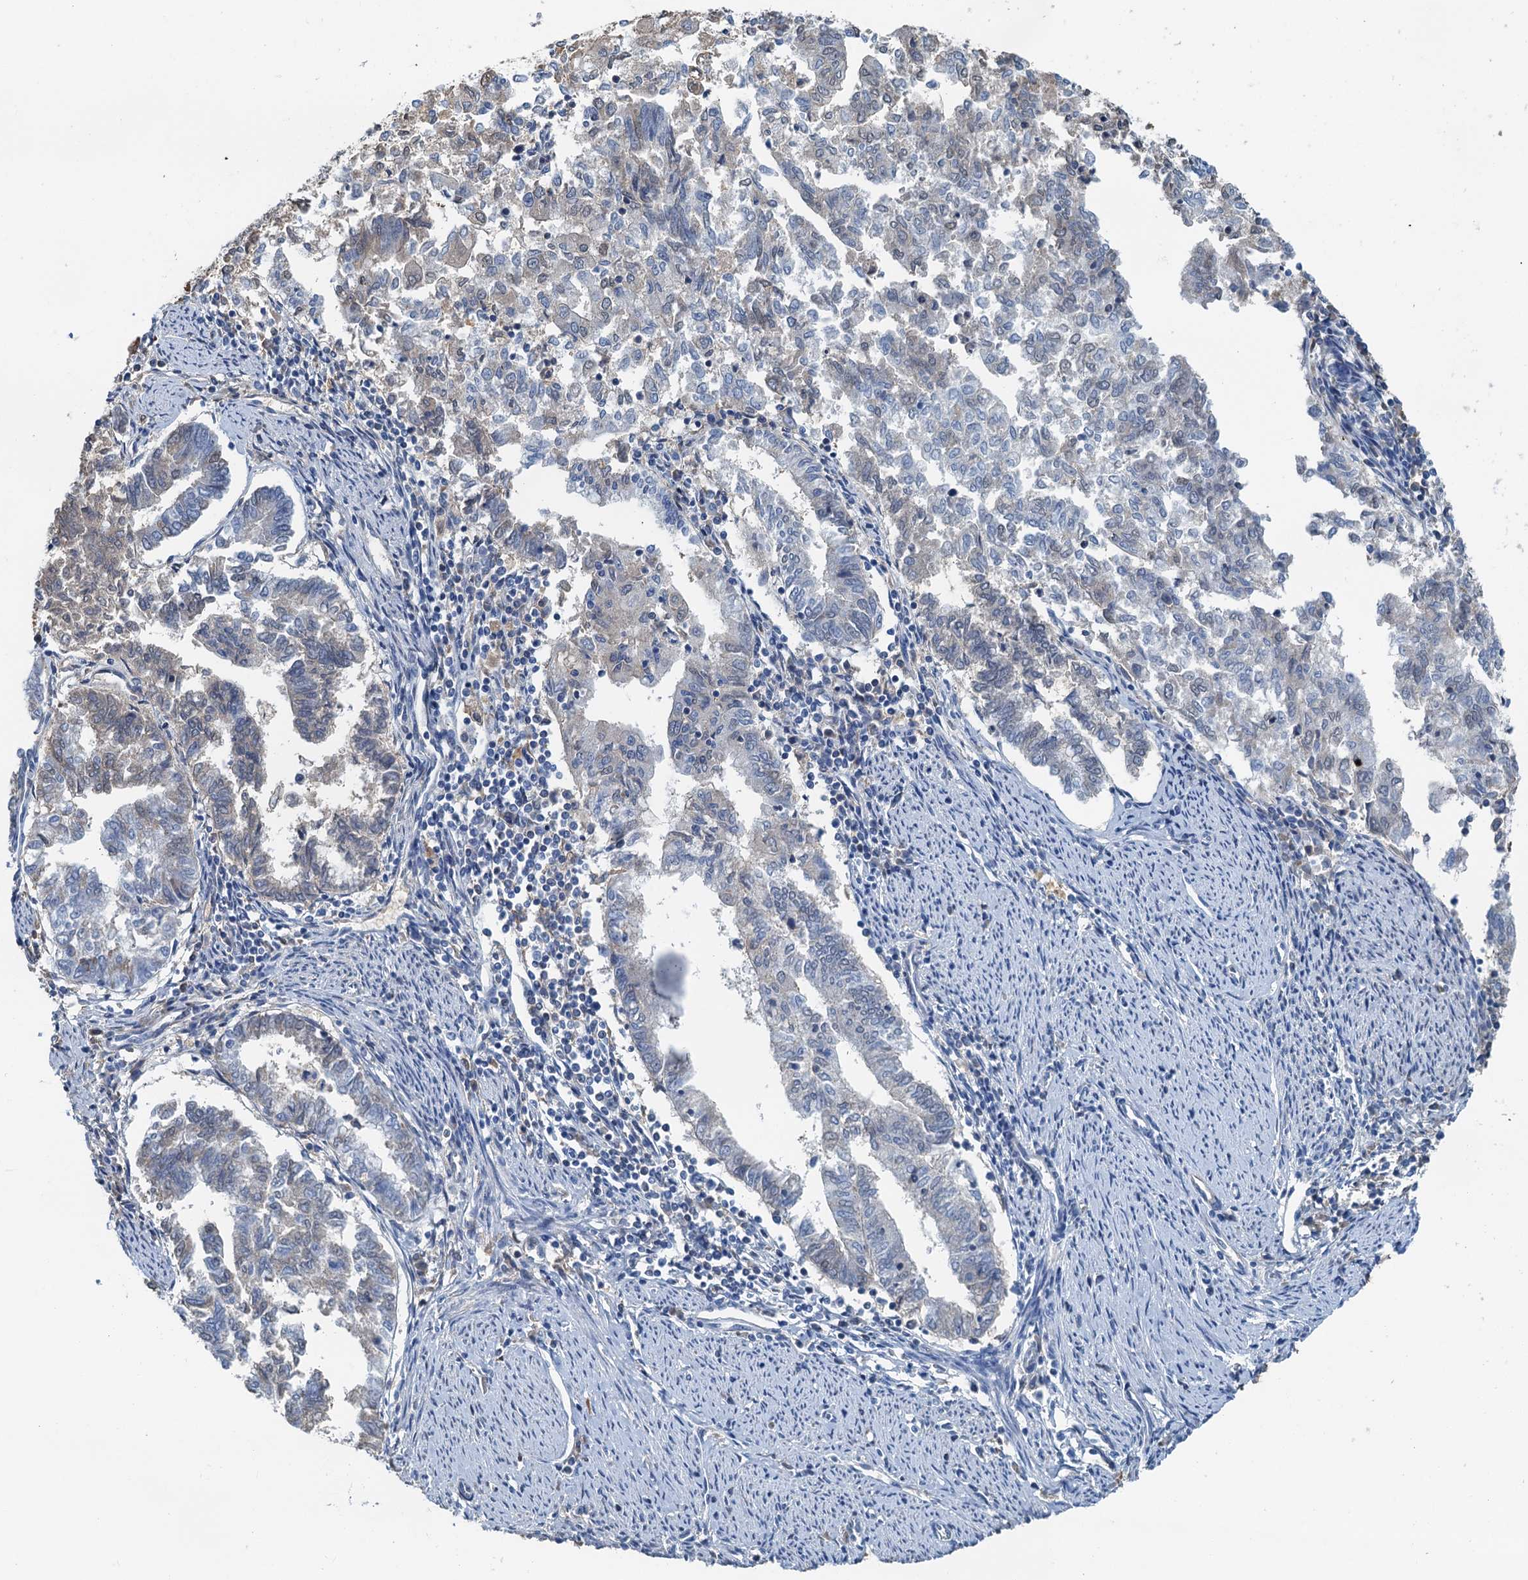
{"staining": {"intensity": "negative", "quantity": "none", "location": "none"}, "tissue": "endometrial cancer", "cell_type": "Tumor cells", "image_type": "cancer", "snomed": [{"axis": "morphology", "description": "Adenocarcinoma, NOS"}, {"axis": "topography", "description": "Endometrium"}], "caption": "A micrograph of endometrial adenocarcinoma stained for a protein exhibits no brown staining in tumor cells.", "gene": "LSM14B", "patient": {"sex": "female", "age": 79}}